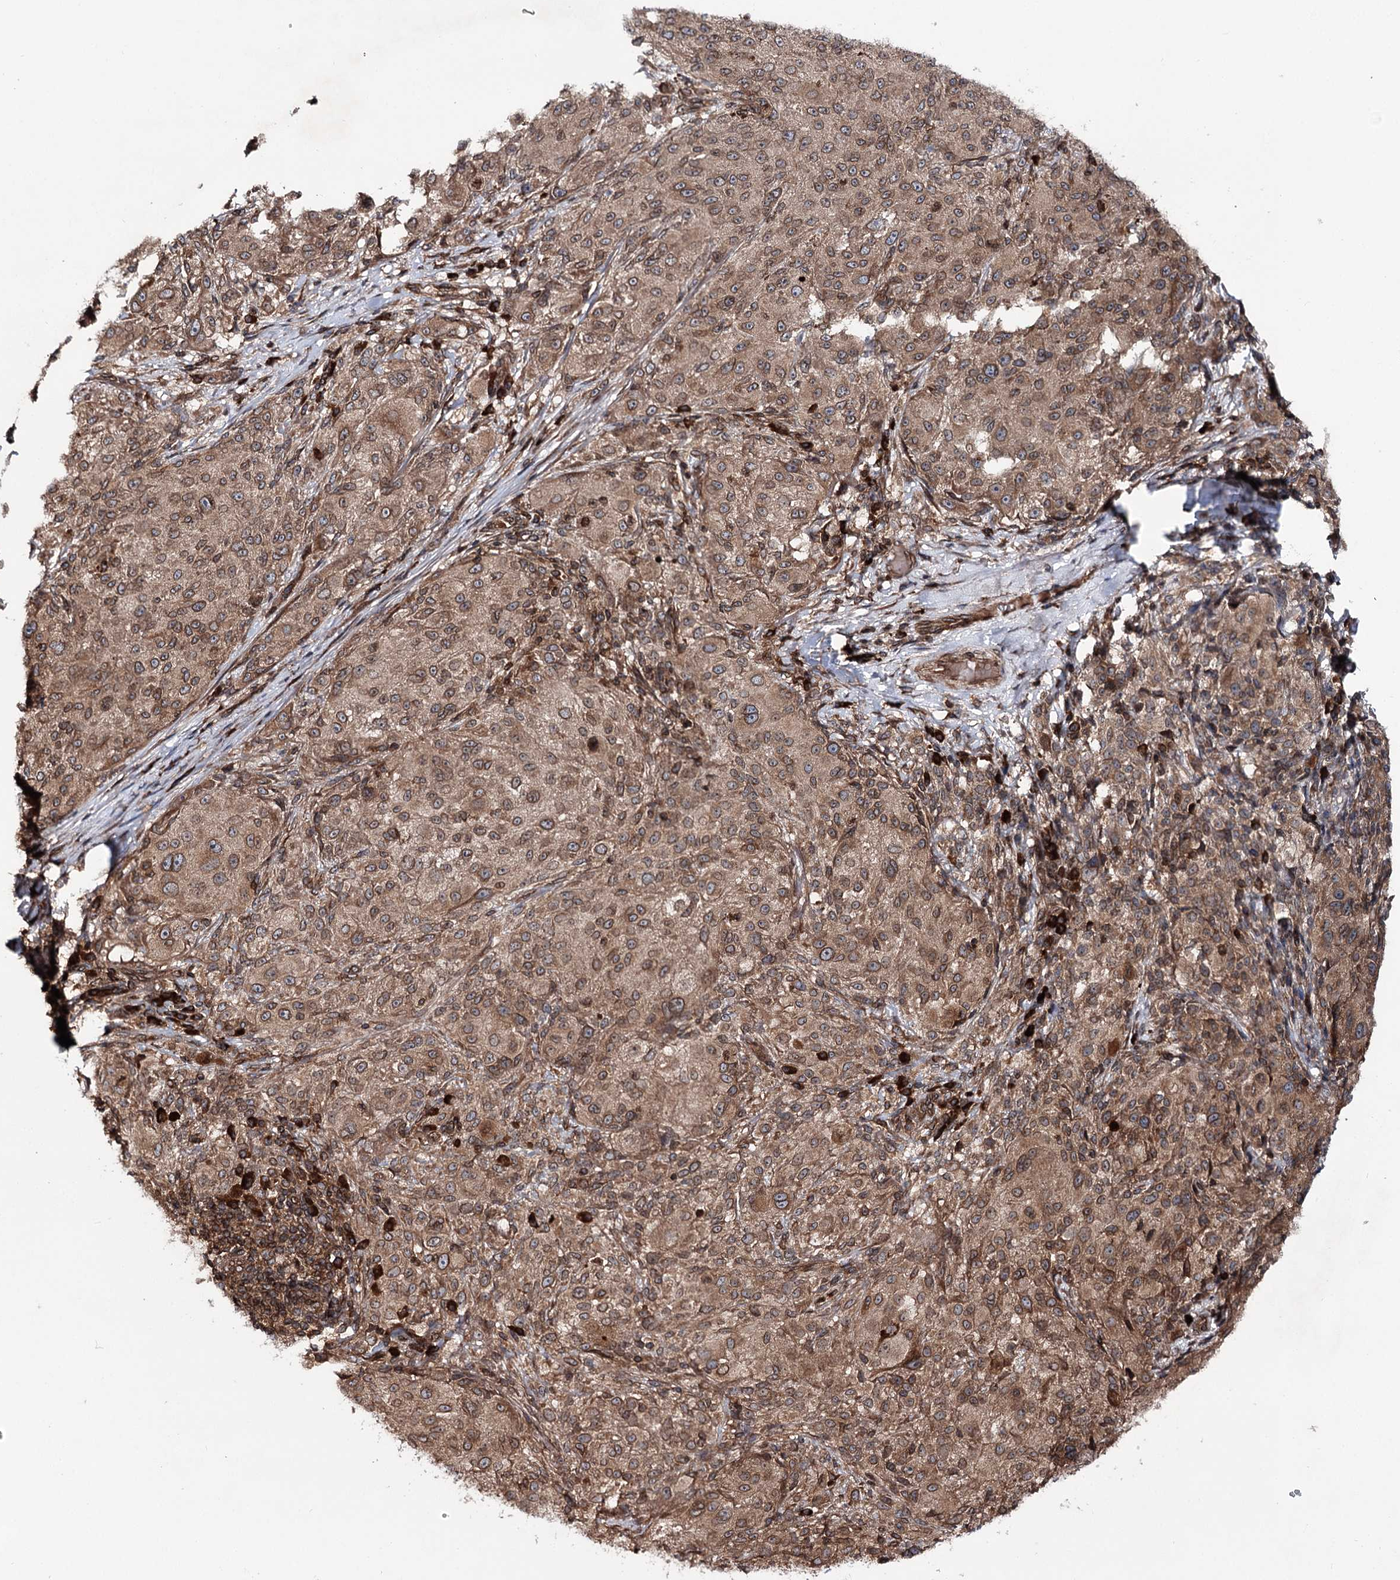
{"staining": {"intensity": "moderate", "quantity": ">75%", "location": "cytoplasmic/membranous,nuclear"}, "tissue": "melanoma", "cell_type": "Tumor cells", "image_type": "cancer", "snomed": [{"axis": "morphology", "description": "Necrosis, NOS"}, {"axis": "morphology", "description": "Malignant melanoma, NOS"}, {"axis": "topography", "description": "Skin"}], "caption": "Moderate cytoplasmic/membranous and nuclear staining is appreciated in approximately >75% of tumor cells in malignant melanoma.", "gene": "FGFR1OP2", "patient": {"sex": "female", "age": 87}}